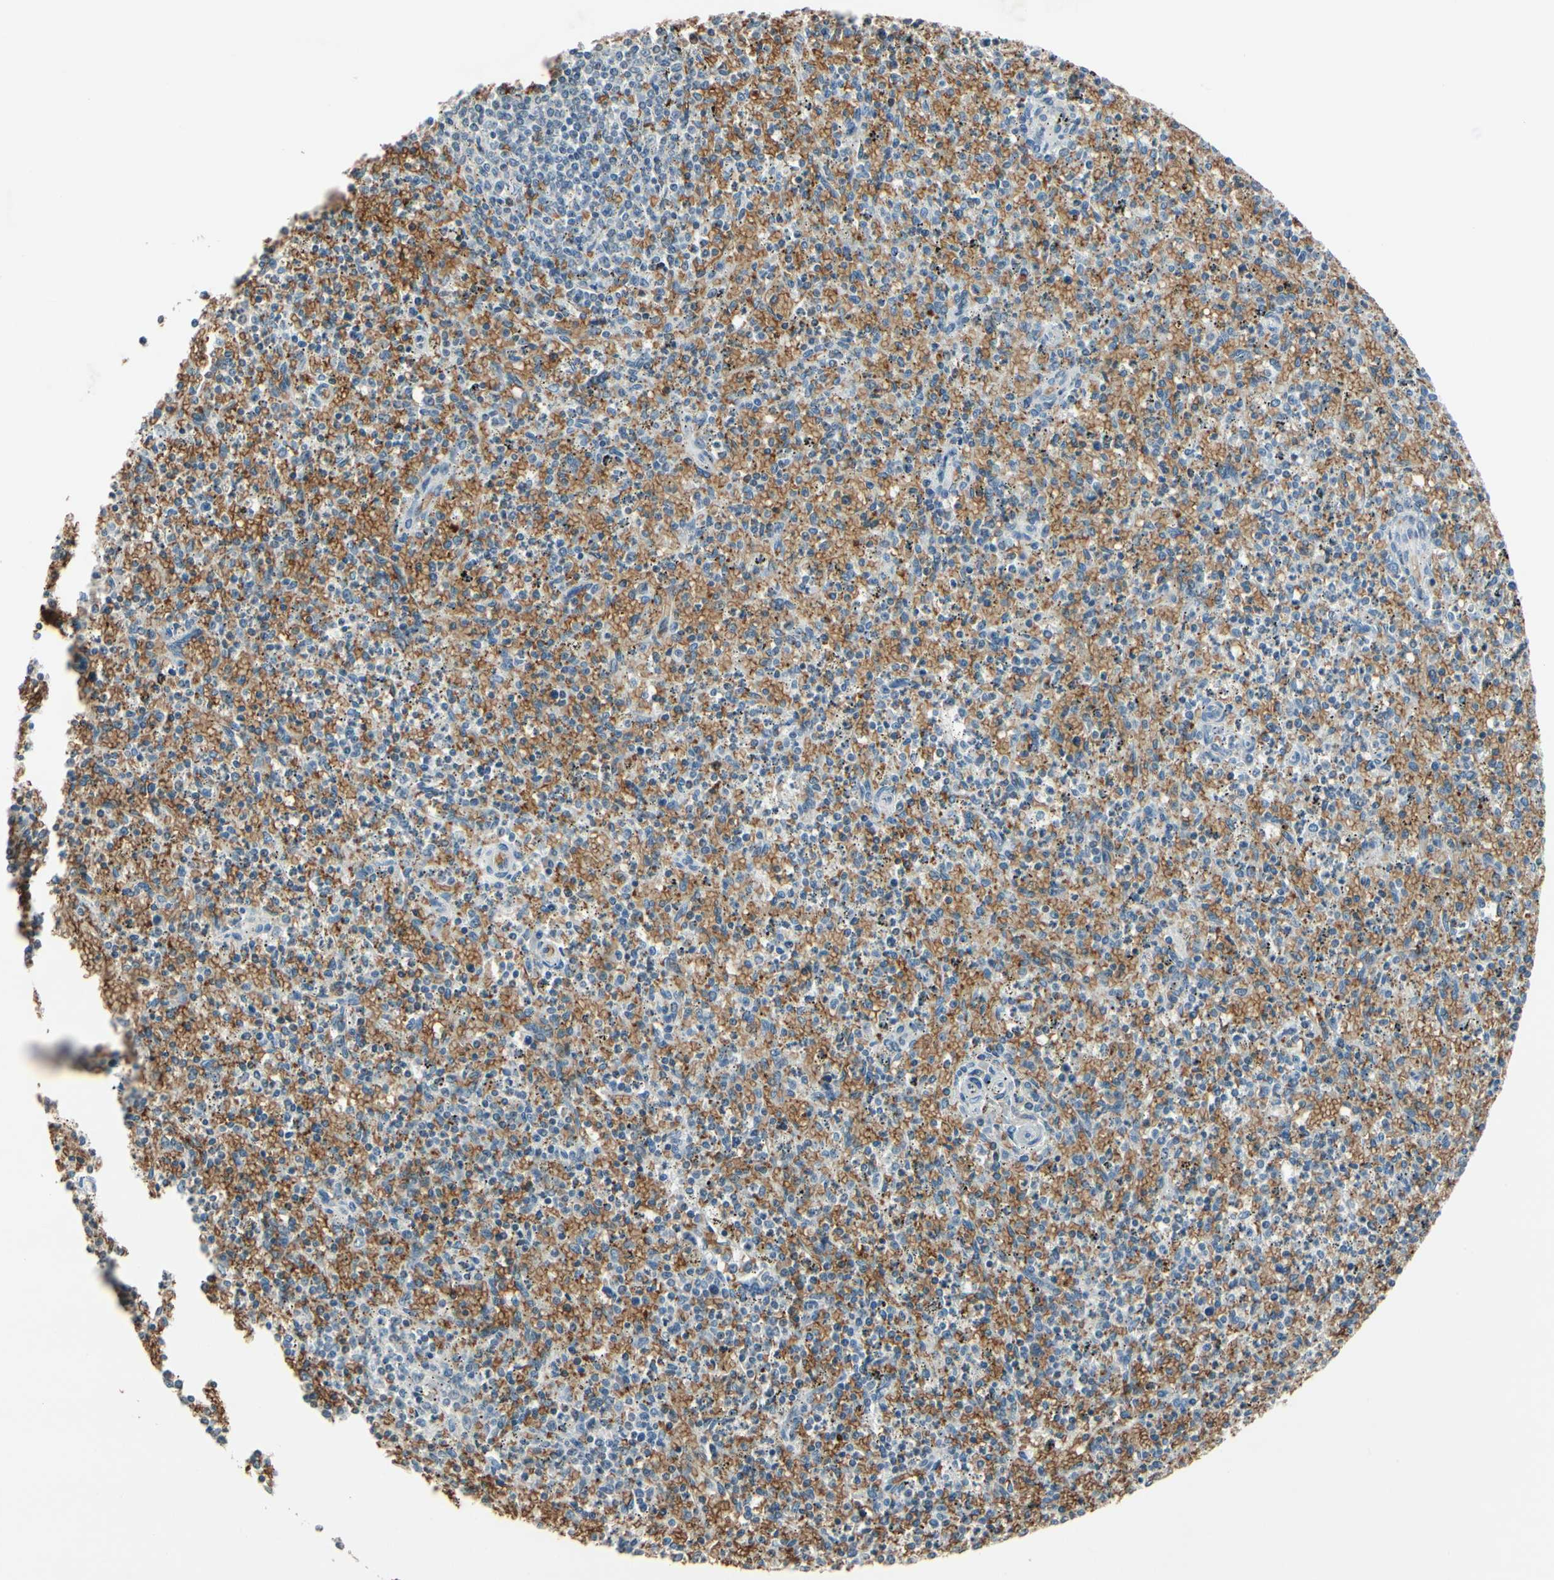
{"staining": {"intensity": "weak", "quantity": "<25%", "location": "cytoplasmic/membranous"}, "tissue": "spleen", "cell_type": "Cells in red pulp", "image_type": "normal", "snomed": [{"axis": "morphology", "description": "Normal tissue, NOS"}, {"axis": "topography", "description": "Spleen"}], "caption": "This is a histopathology image of immunohistochemistry staining of benign spleen, which shows no expression in cells in red pulp.", "gene": "GYPC", "patient": {"sex": "male", "age": 72}}